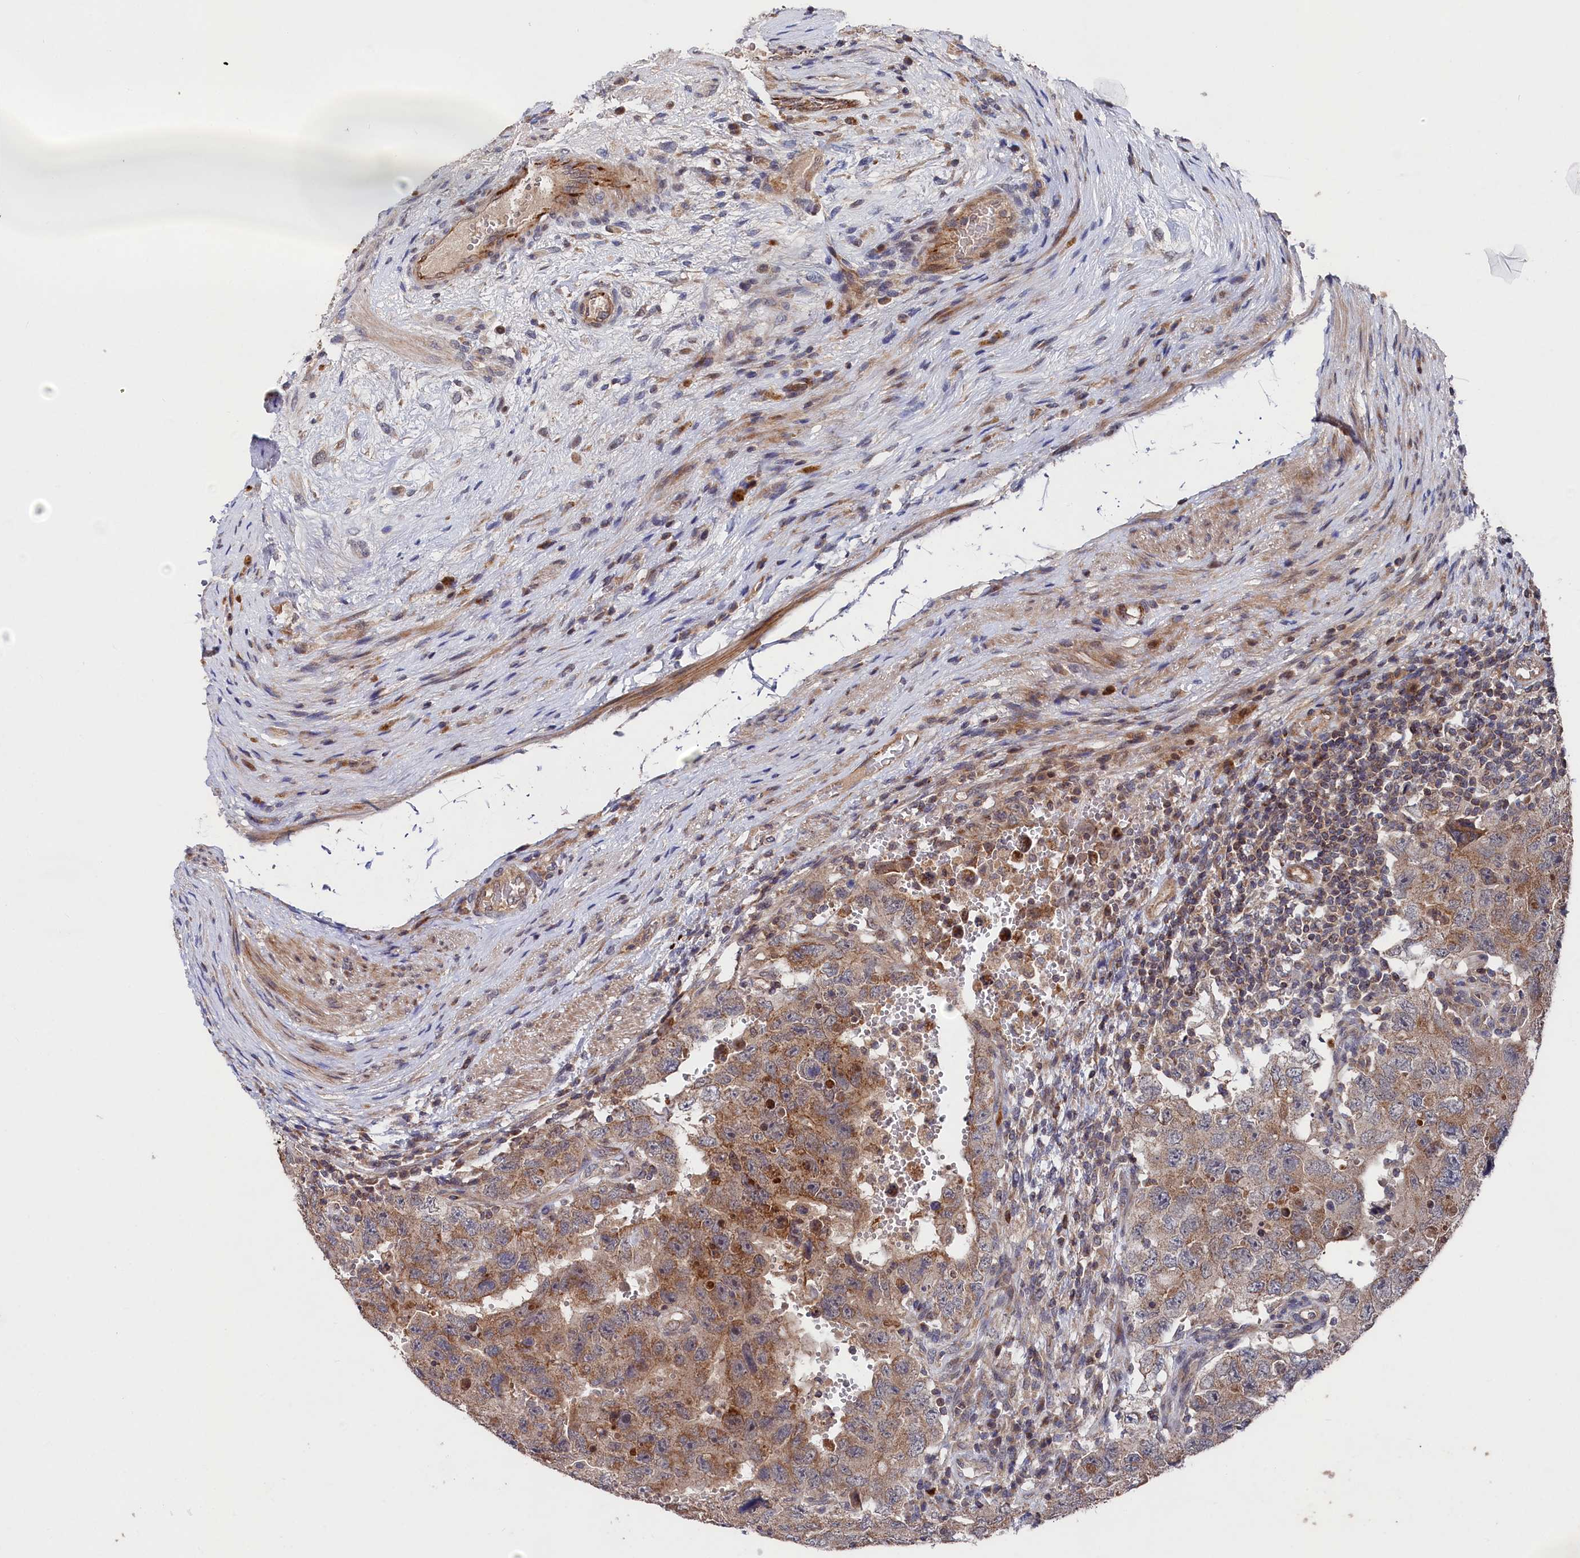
{"staining": {"intensity": "moderate", "quantity": ">75%", "location": "cytoplasmic/membranous"}, "tissue": "testis cancer", "cell_type": "Tumor cells", "image_type": "cancer", "snomed": [{"axis": "morphology", "description": "Carcinoma, Embryonal, NOS"}, {"axis": "topography", "description": "Testis"}], "caption": "High-magnification brightfield microscopy of testis cancer stained with DAB (brown) and counterstained with hematoxylin (blue). tumor cells exhibit moderate cytoplasmic/membranous positivity is appreciated in about>75% of cells.", "gene": "SUPV3L1", "patient": {"sex": "male", "age": 26}}